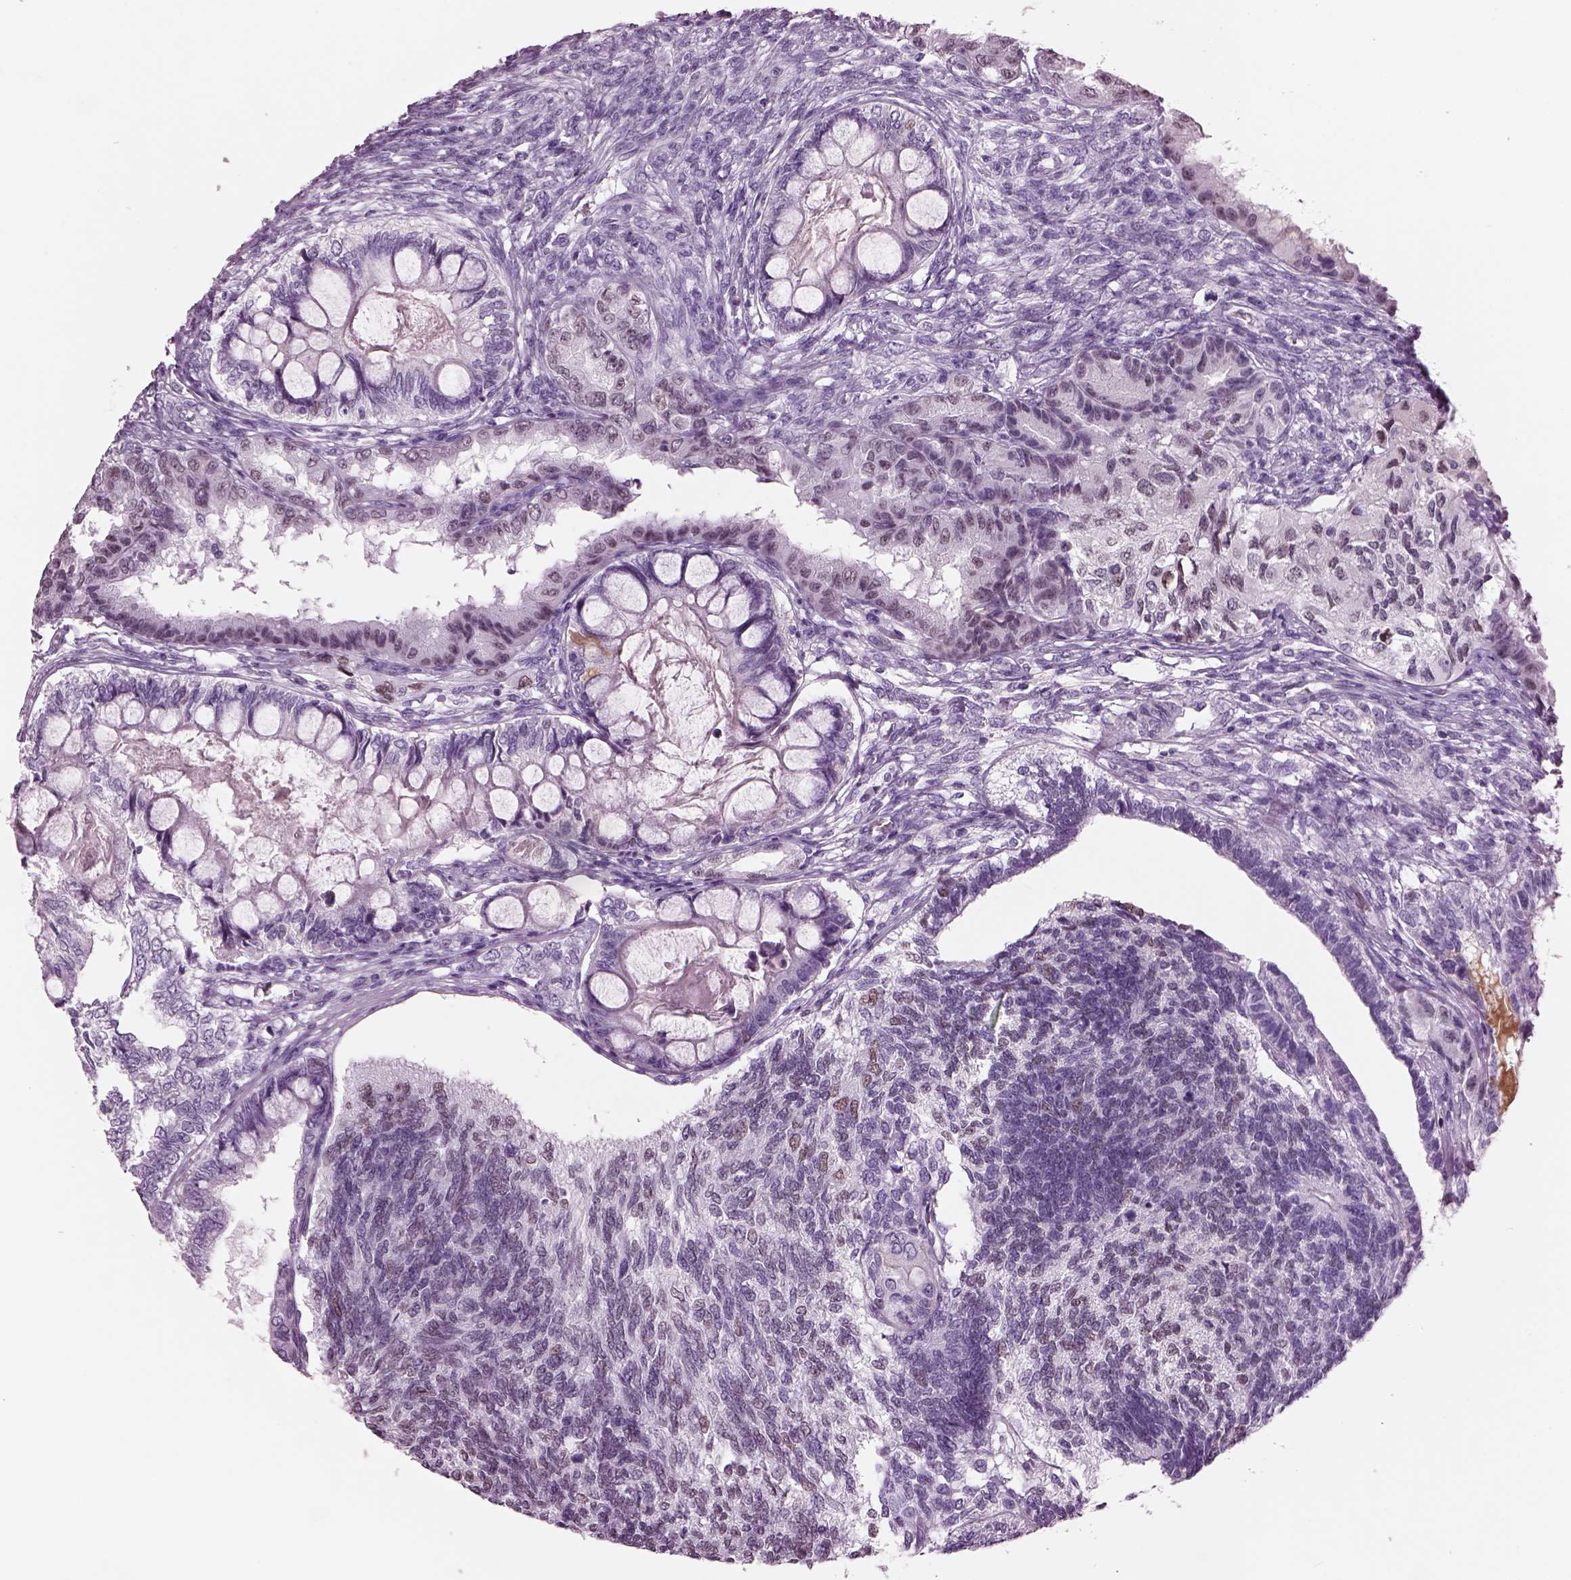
{"staining": {"intensity": "weak", "quantity": "<25%", "location": "nuclear"}, "tissue": "testis cancer", "cell_type": "Tumor cells", "image_type": "cancer", "snomed": [{"axis": "morphology", "description": "Seminoma, NOS"}, {"axis": "morphology", "description": "Carcinoma, Embryonal, NOS"}, {"axis": "topography", "description": "Testis"}], "caption": "Tumor cells are negative for protein expression in human seminoma (testis).", "gene": "KRTAP3-2", "patient": {"sex": "male", "age": 41}}